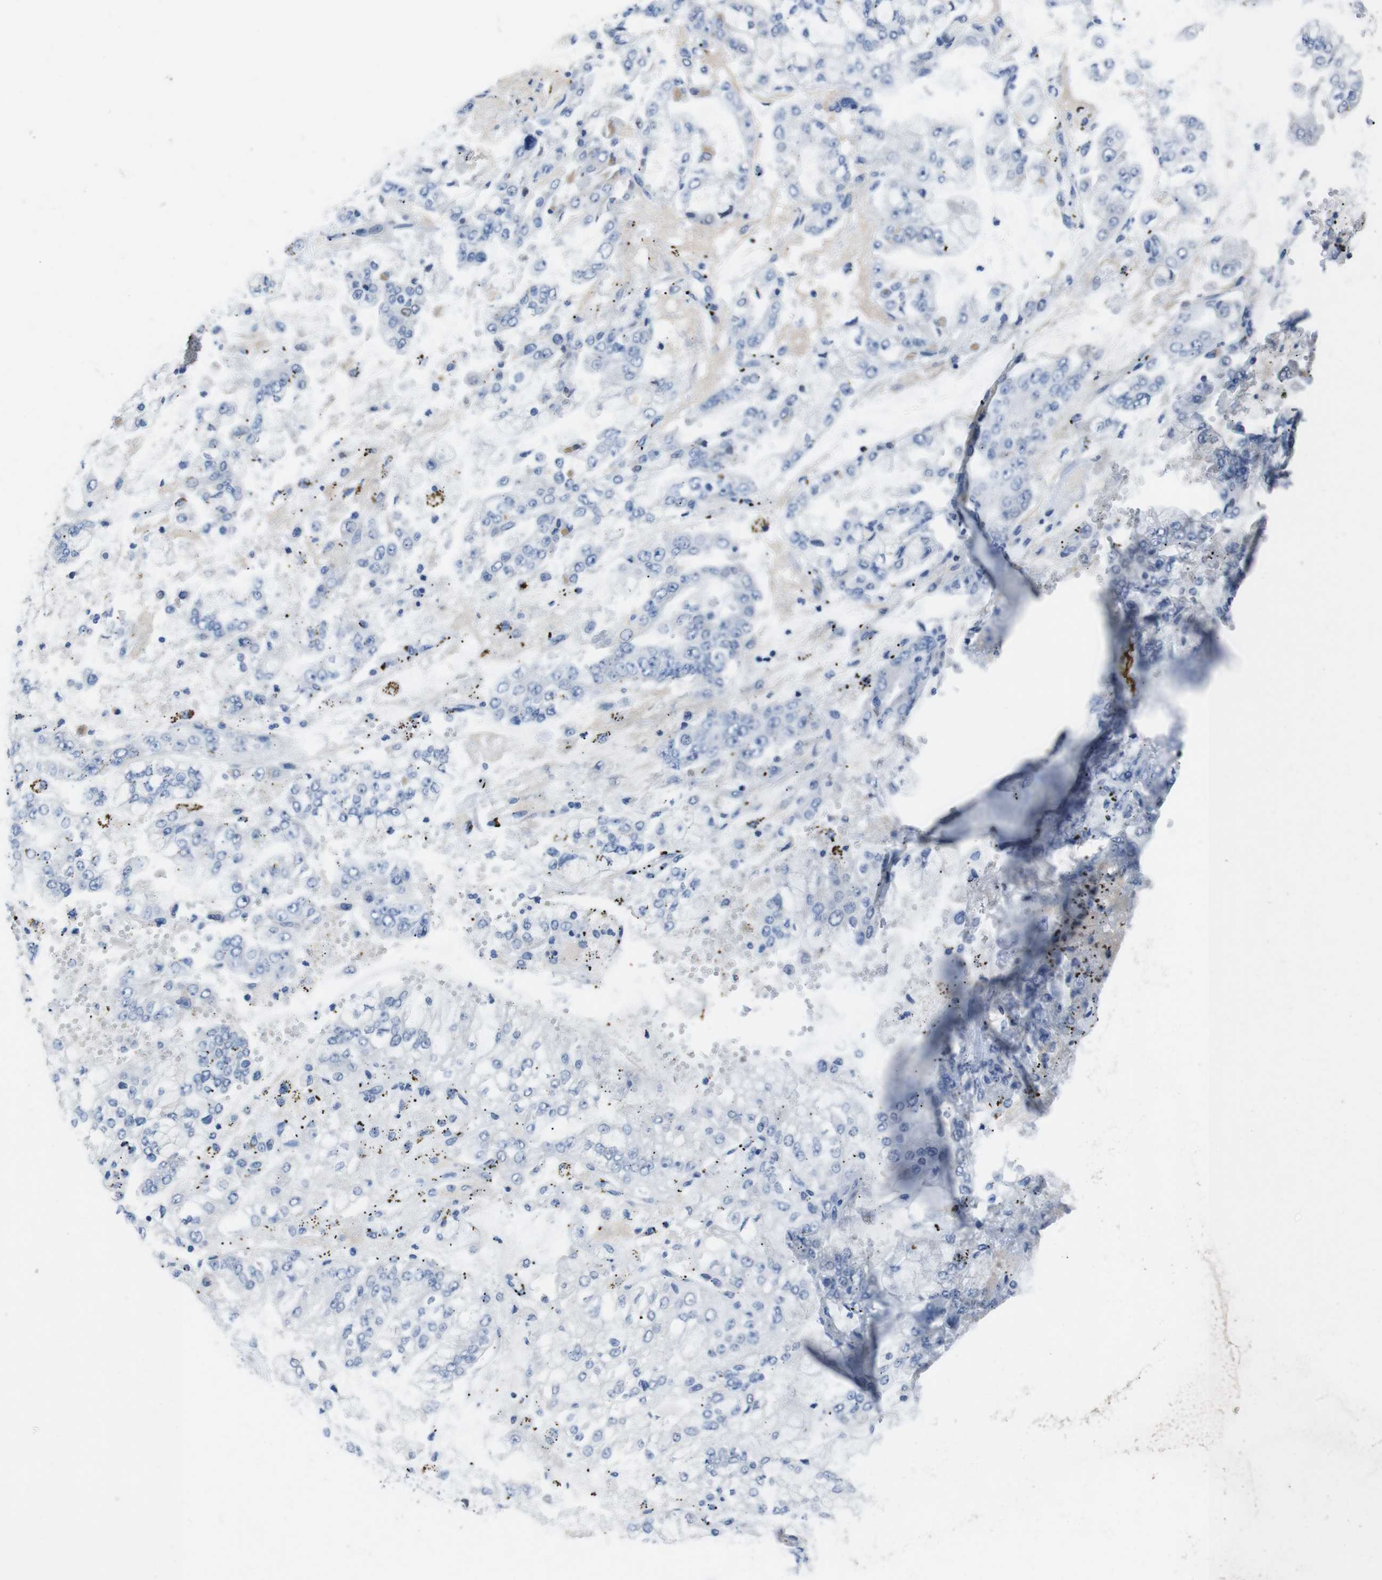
{"staining": {"intensity": "moderate", "quantity": "<25%", "location": "nuclear"}, "tissue": "stomach cancer", "cell_type": "Tumor cells", "image_type": "cancer", "snomed": [{"axis": "morphology", "description": "Adenocarcinoma, NOS"}, {"axis": "topography", "description": "Stomach"}], "caption": "Protein analysis of stomach cancer tissue demonstrates moderate nuclear expression in about <25% of tumor cells. Immunohistochemistry (ihc) stains the protein of interest in brown and the nuclei are stained blue.", "gene": "PIP4P2", "patient": {"sex": "male", "age": 76}}